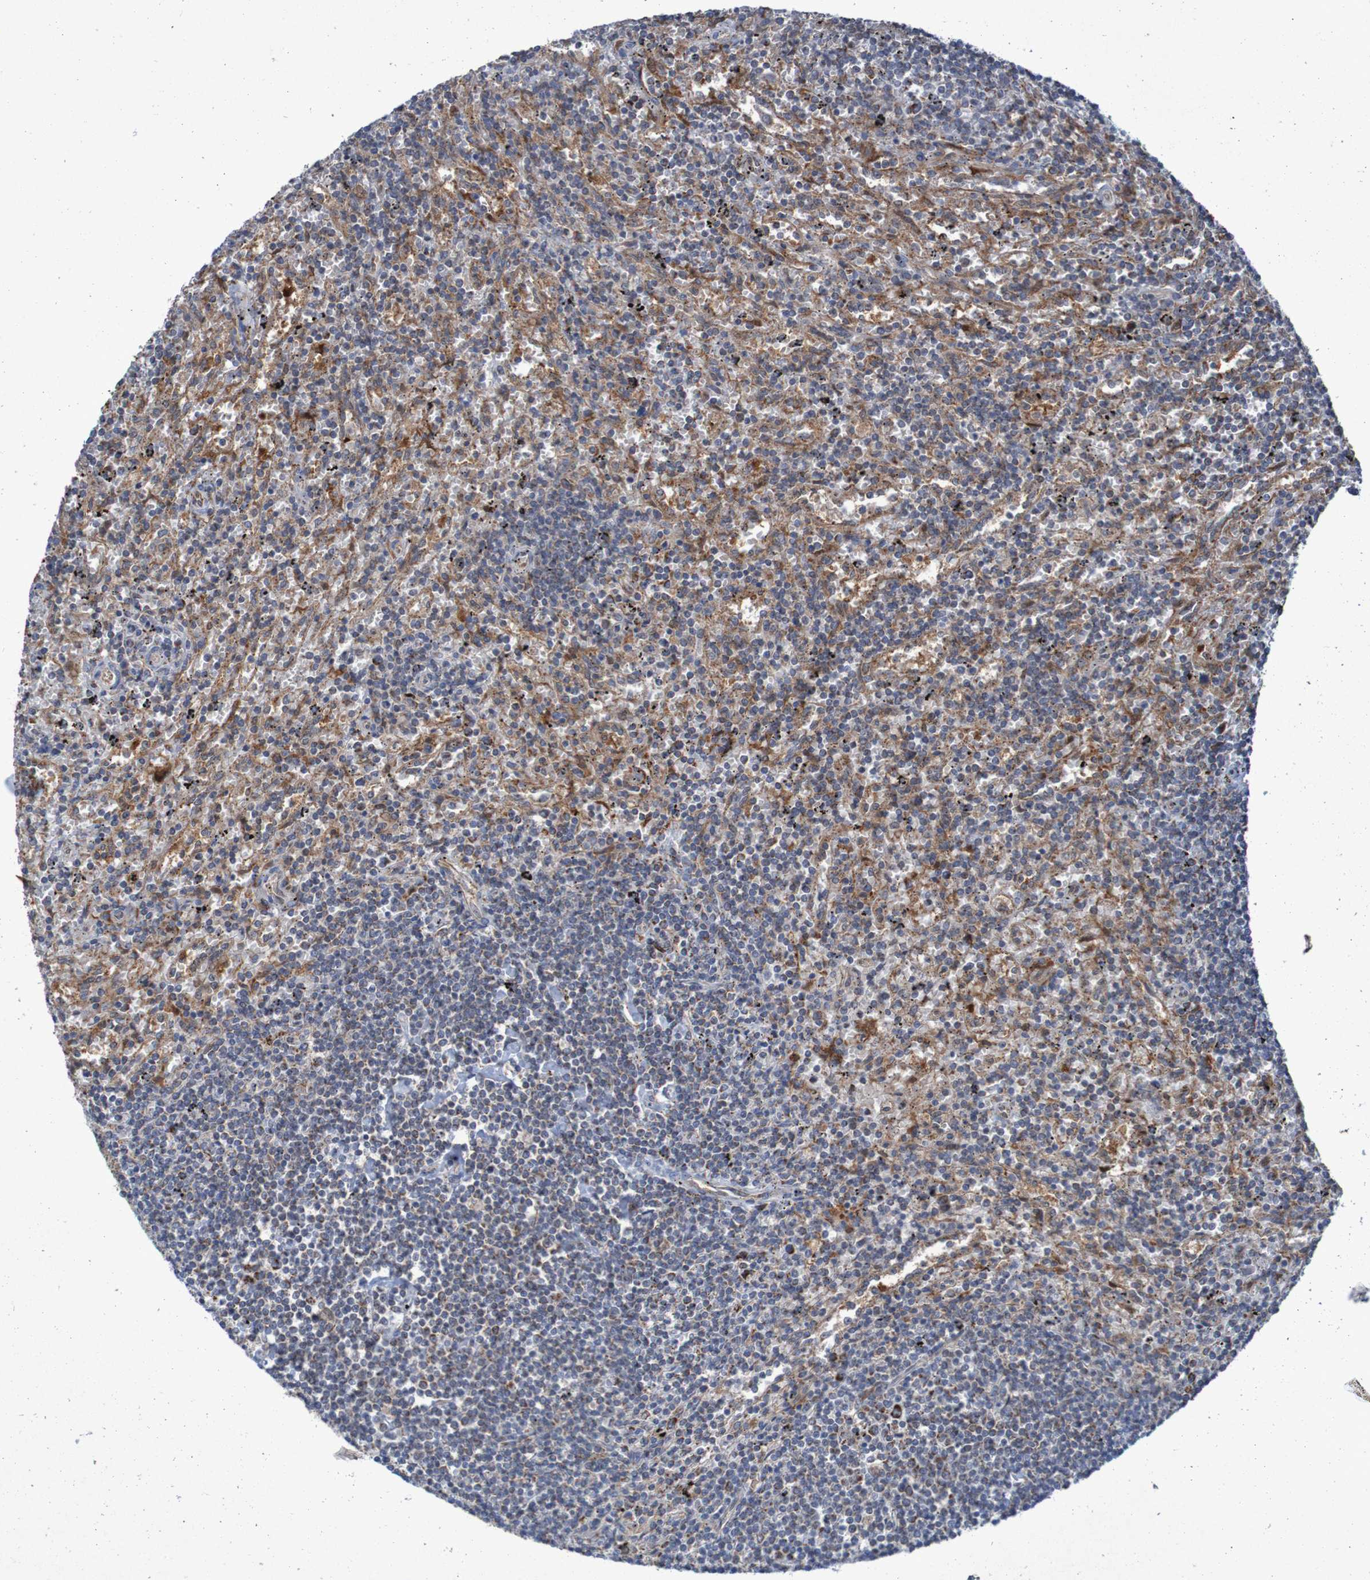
{"staining": {"intensity": "negative", "quantity": "none", "location": "none"}, "tissue": "lymphoma", "cell_type": "Tumor cells", "image_type": "cancer", "snomed": [{"axis": "morphology", "description": "Malignant lymphoma, non-Hodgkin's type, Low grade"}, {"axis": "topography", "description": "Spleen"}], "caption": "Protein analysis of low-grade malignant lymphoma, non-Hodgkin's type shows no significant positivity in tumor cells.", "gene": "CCDC51", "patient": {"sex": "male", "age": 76}}